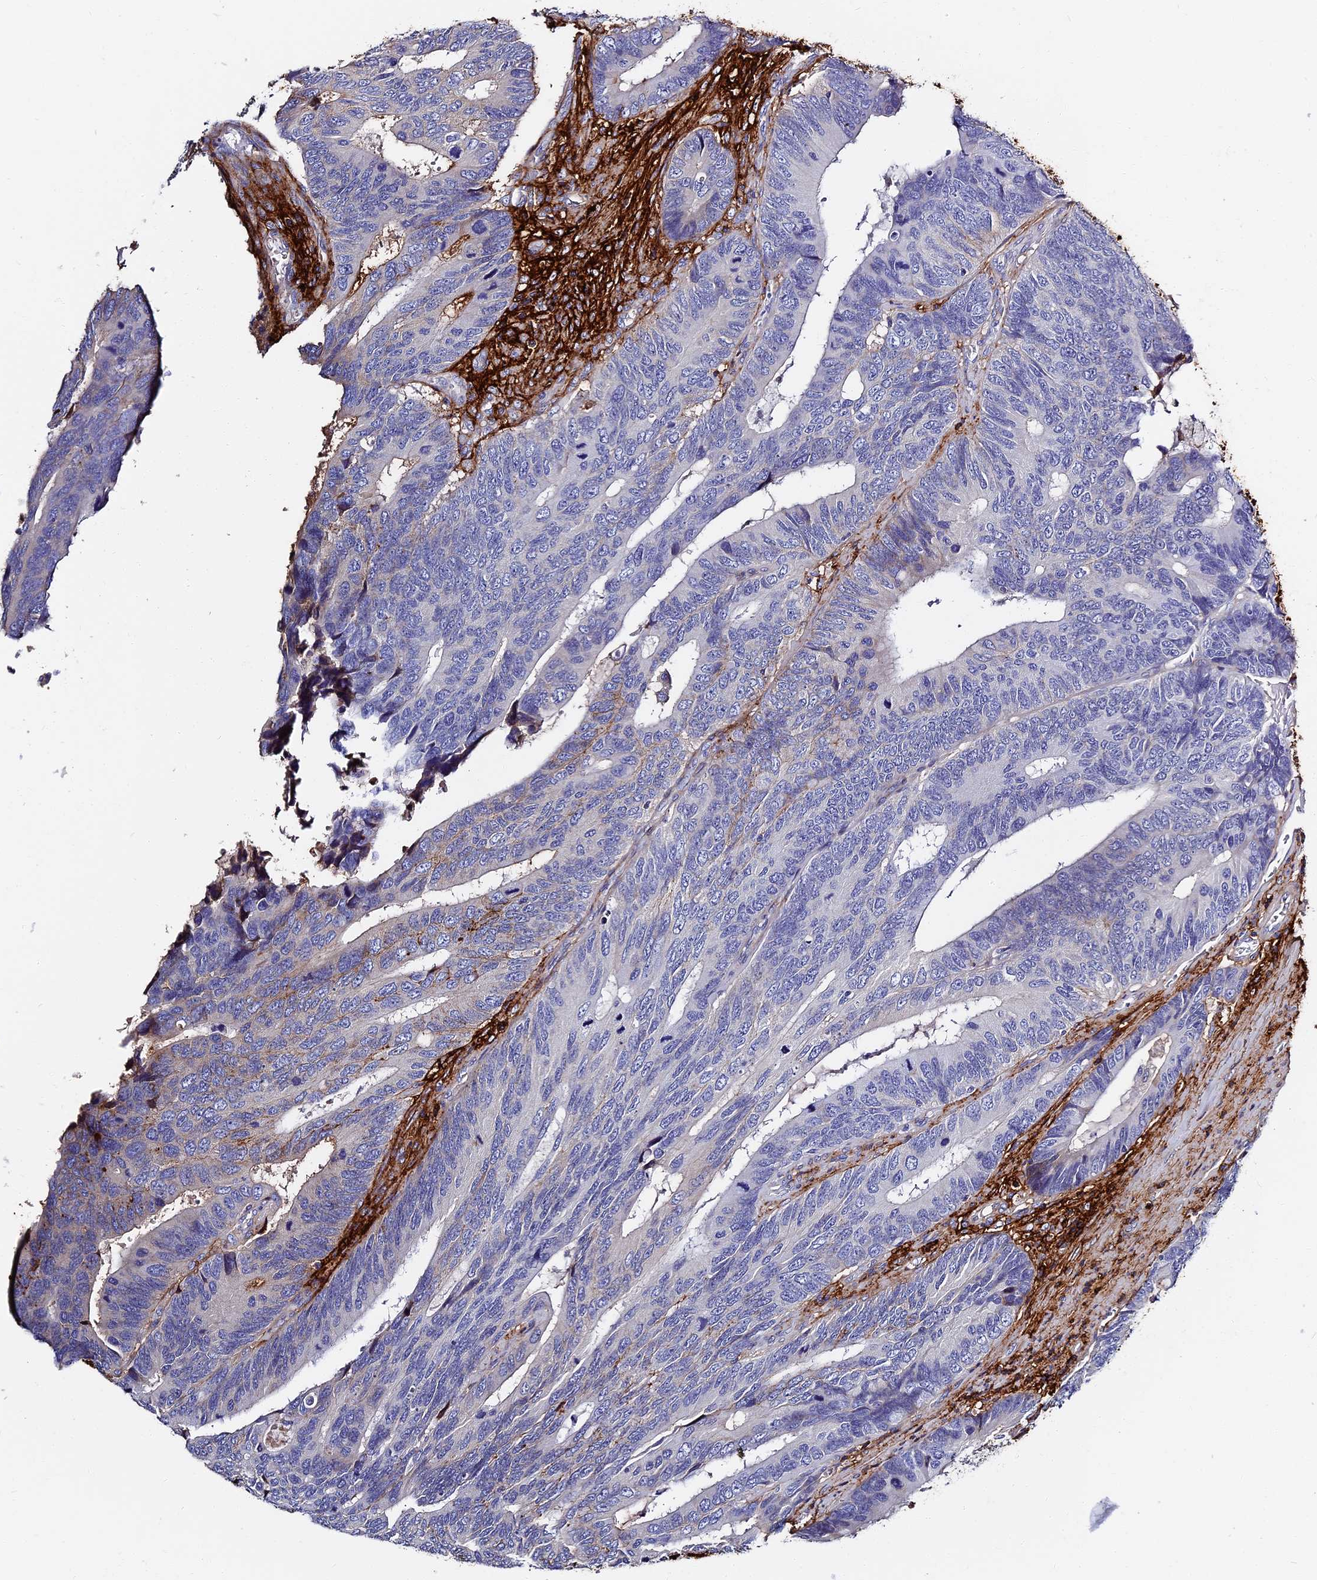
{"staining": {"intensity": "negative", "quantity": "none", "location": "none"}, "tissue": "colorectal cancer", "cell_type": "Tumor cells", "image_type": "cancer", "snomed": [{"axis": "morphology", "description": "Adenocarcinoma, NOS"}, {"axis": "topography", "description": "Colon"}], "caption": "Tumor cells show no significant expression in colorectal adenocarcinoma. (Immunohistochemistry (ihc), brightfield microscopy, high magnification).", "gene": "ITIH1", "patient": {"sex": "male", "age": 87}}